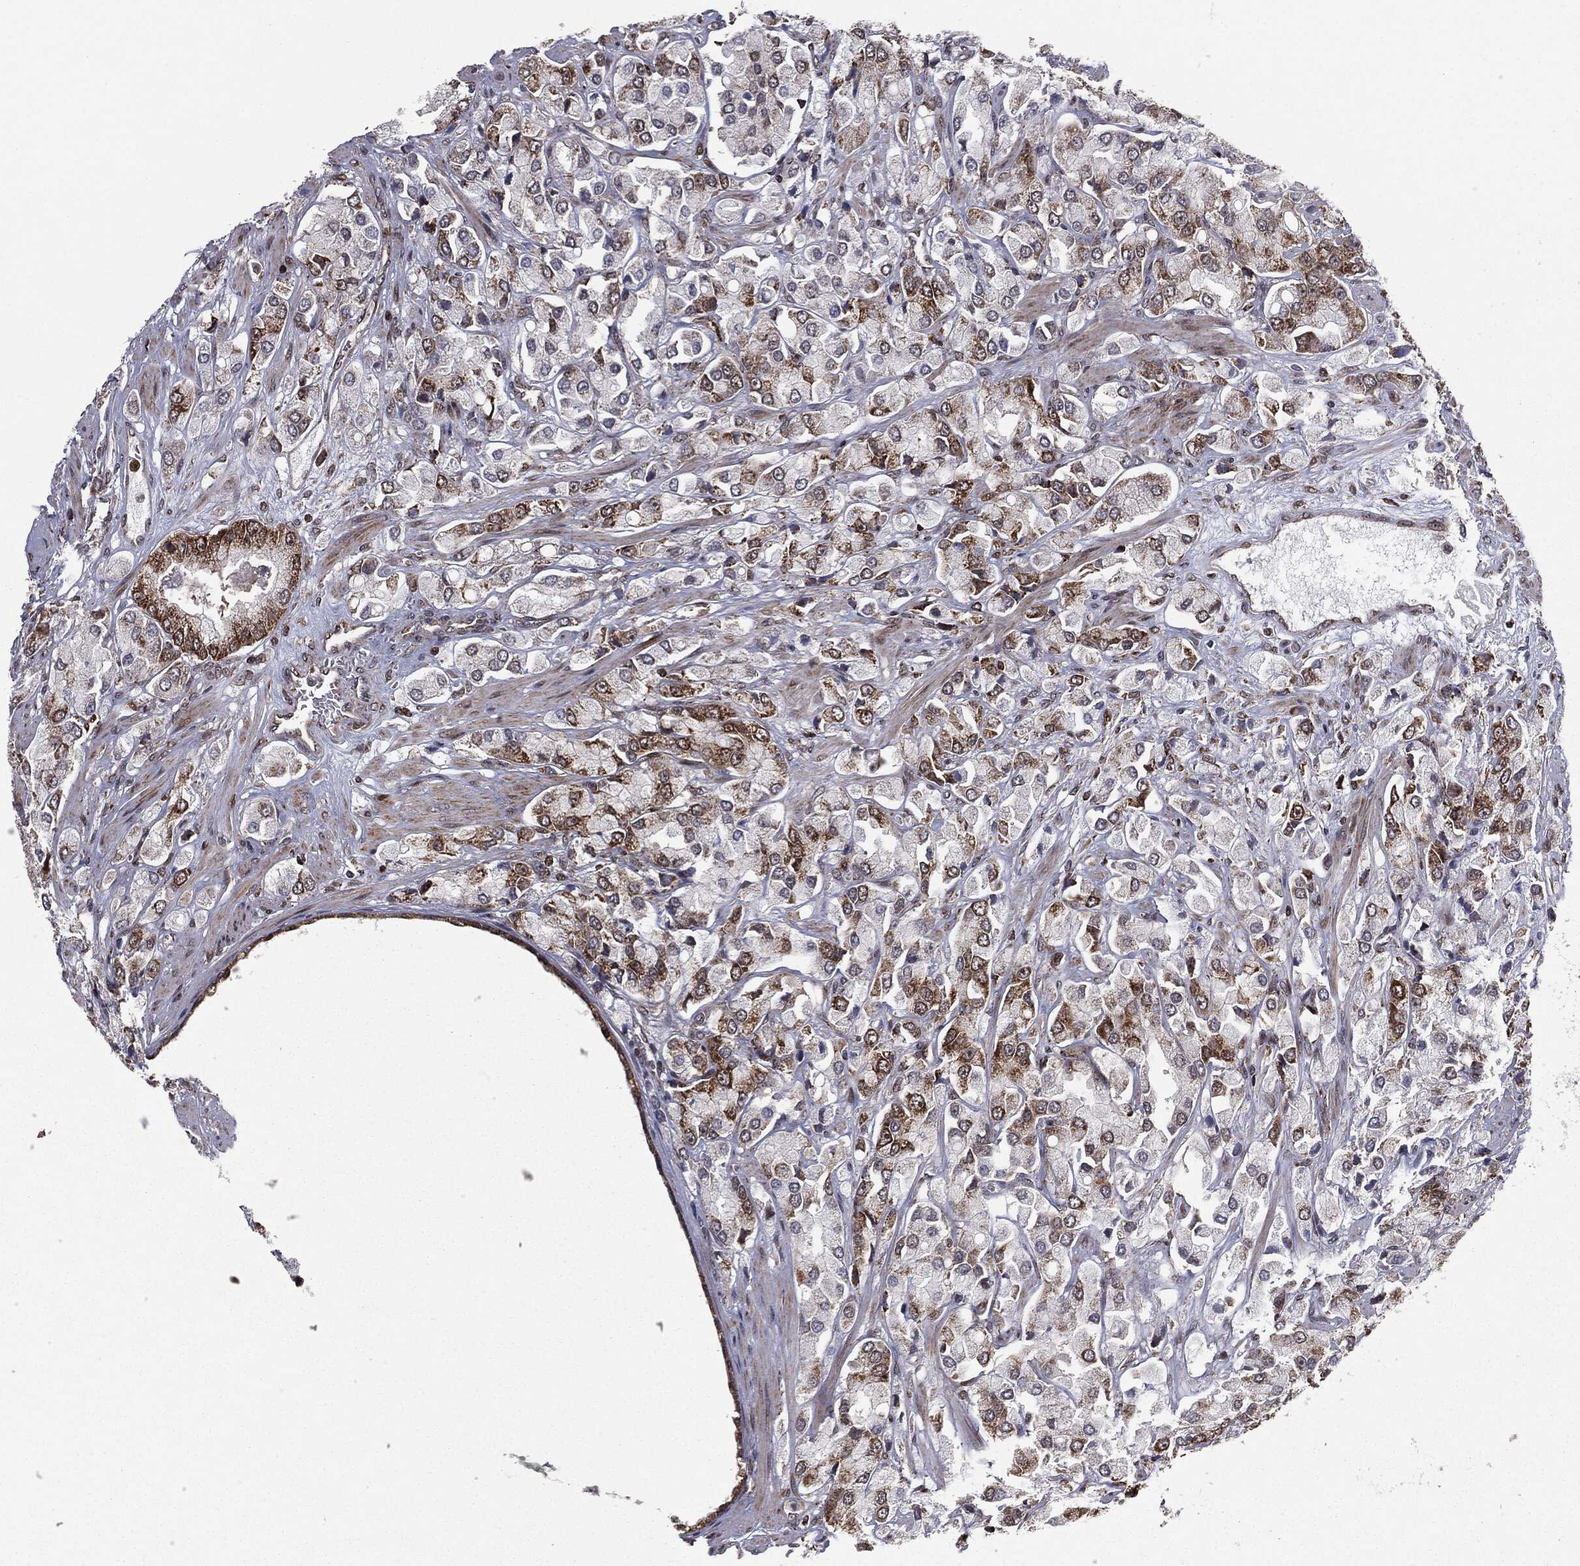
{"staining": {"intensity": "strong", "quantity": "25%-75%", "location": "cytoplasmic/membranous"}, "tissue": "prostate cancer", "cell_type": "Tumor cells", "image_type": "cancer", "snomed": [{"axis": "morphology", "description": "Adenocarcinoma, NOS"}, {"axis": "topography", "description": "Prostate and seminal vesicle, NOS"}, {"axis": "topography", "description": "Prostate"}], "caption": "IHC photomicrograph of neoplastic tissue: prostate cancer (adenocarcinoma) stained using immunohistochemistry (IHC) reveals high levels of strong protein expression localized specifically in the cytoplasmic/membranous of tumor cells, appearing as a cytoplasmic/membranous brown color.", "gene": "CHCHD2", "patient": {"sex": "male", "age": 64}}